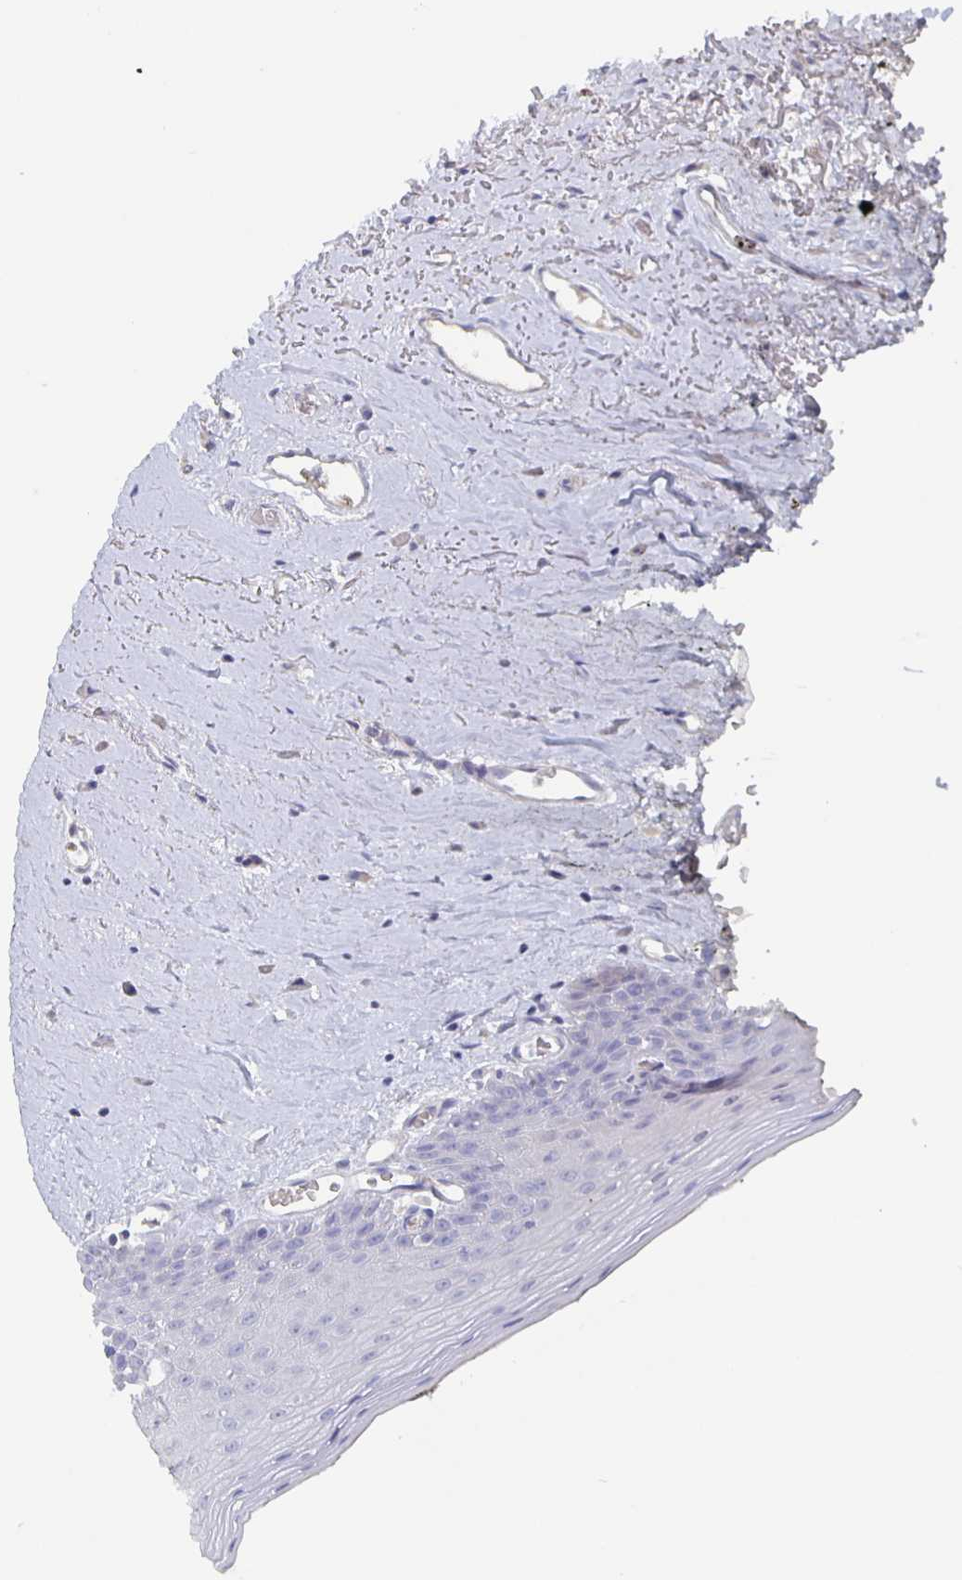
{"staining": {"intensity": "negative", "quantity": "none", "location": "none"}, "tissue": "oral mucosa", "cell_type": "Squamous epithelial cells", "image_type": "normal", "snomed": [{"axis": "morphology", "description": "Normal tissue, NOS"}, {"axis": "morphology", "description": "Squamous cell carcinoma, NOS"}, {"axis": "topography", "description": "Oral tissue"}, {"axis": "topography", "description": "Peripheral nerve tissue"}, {"axis": "topography", "description": "Head-Neck"}], "caption": "High magnification brightfield microscopy of unremarkable oral mucosa stained with DAB (brown) and counterstained with hematoxylin (blue): squamous epithelial cells show no significant staining. (DAB (3,3'-diaminobenzidine) IHC visualized using brightfield microscopy, high magnification).", "gene": "CACNA2D2", "patient": {"sex": "female", "age": 59}}